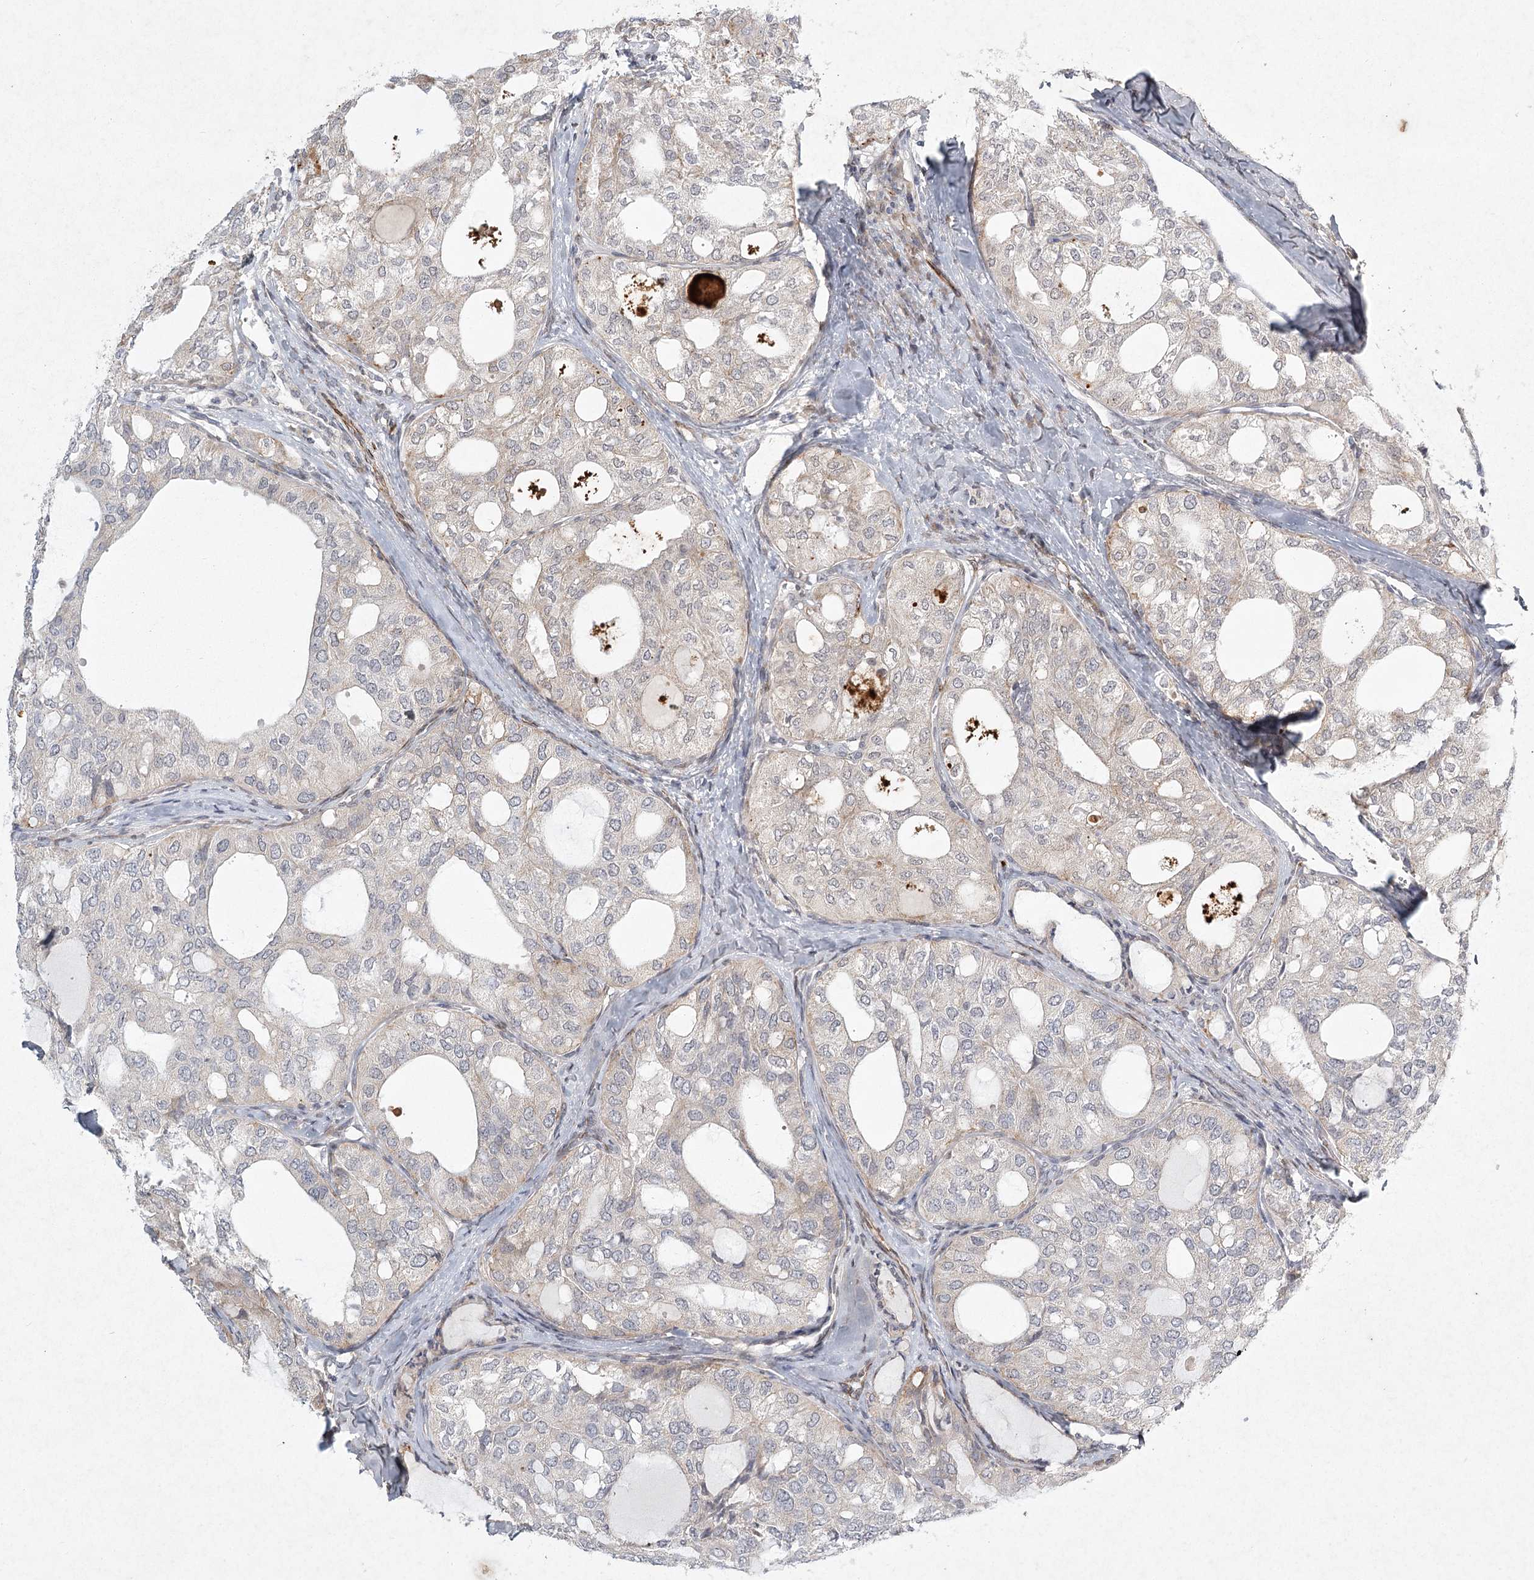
{"staining": {"intensity": "negative", "quantity": "none", "location": "none"}, "tissue": "thyroid cancer", "cell_type": "Tumor cells", "image_type": "cancer", "snomed": [{"axis": "morphology", "description": "Follicular adenoma carcinoma, NOS"}, {"axis": "topography", "description": "Thyroid gland"}], "caption": "Photomicrograph shows no significant protein expression in tumor cells of thyroid cancer (follicular adenoma carcinoma).", "gene": "MEPE", "patient": {"sex": "male", "age": 75}}